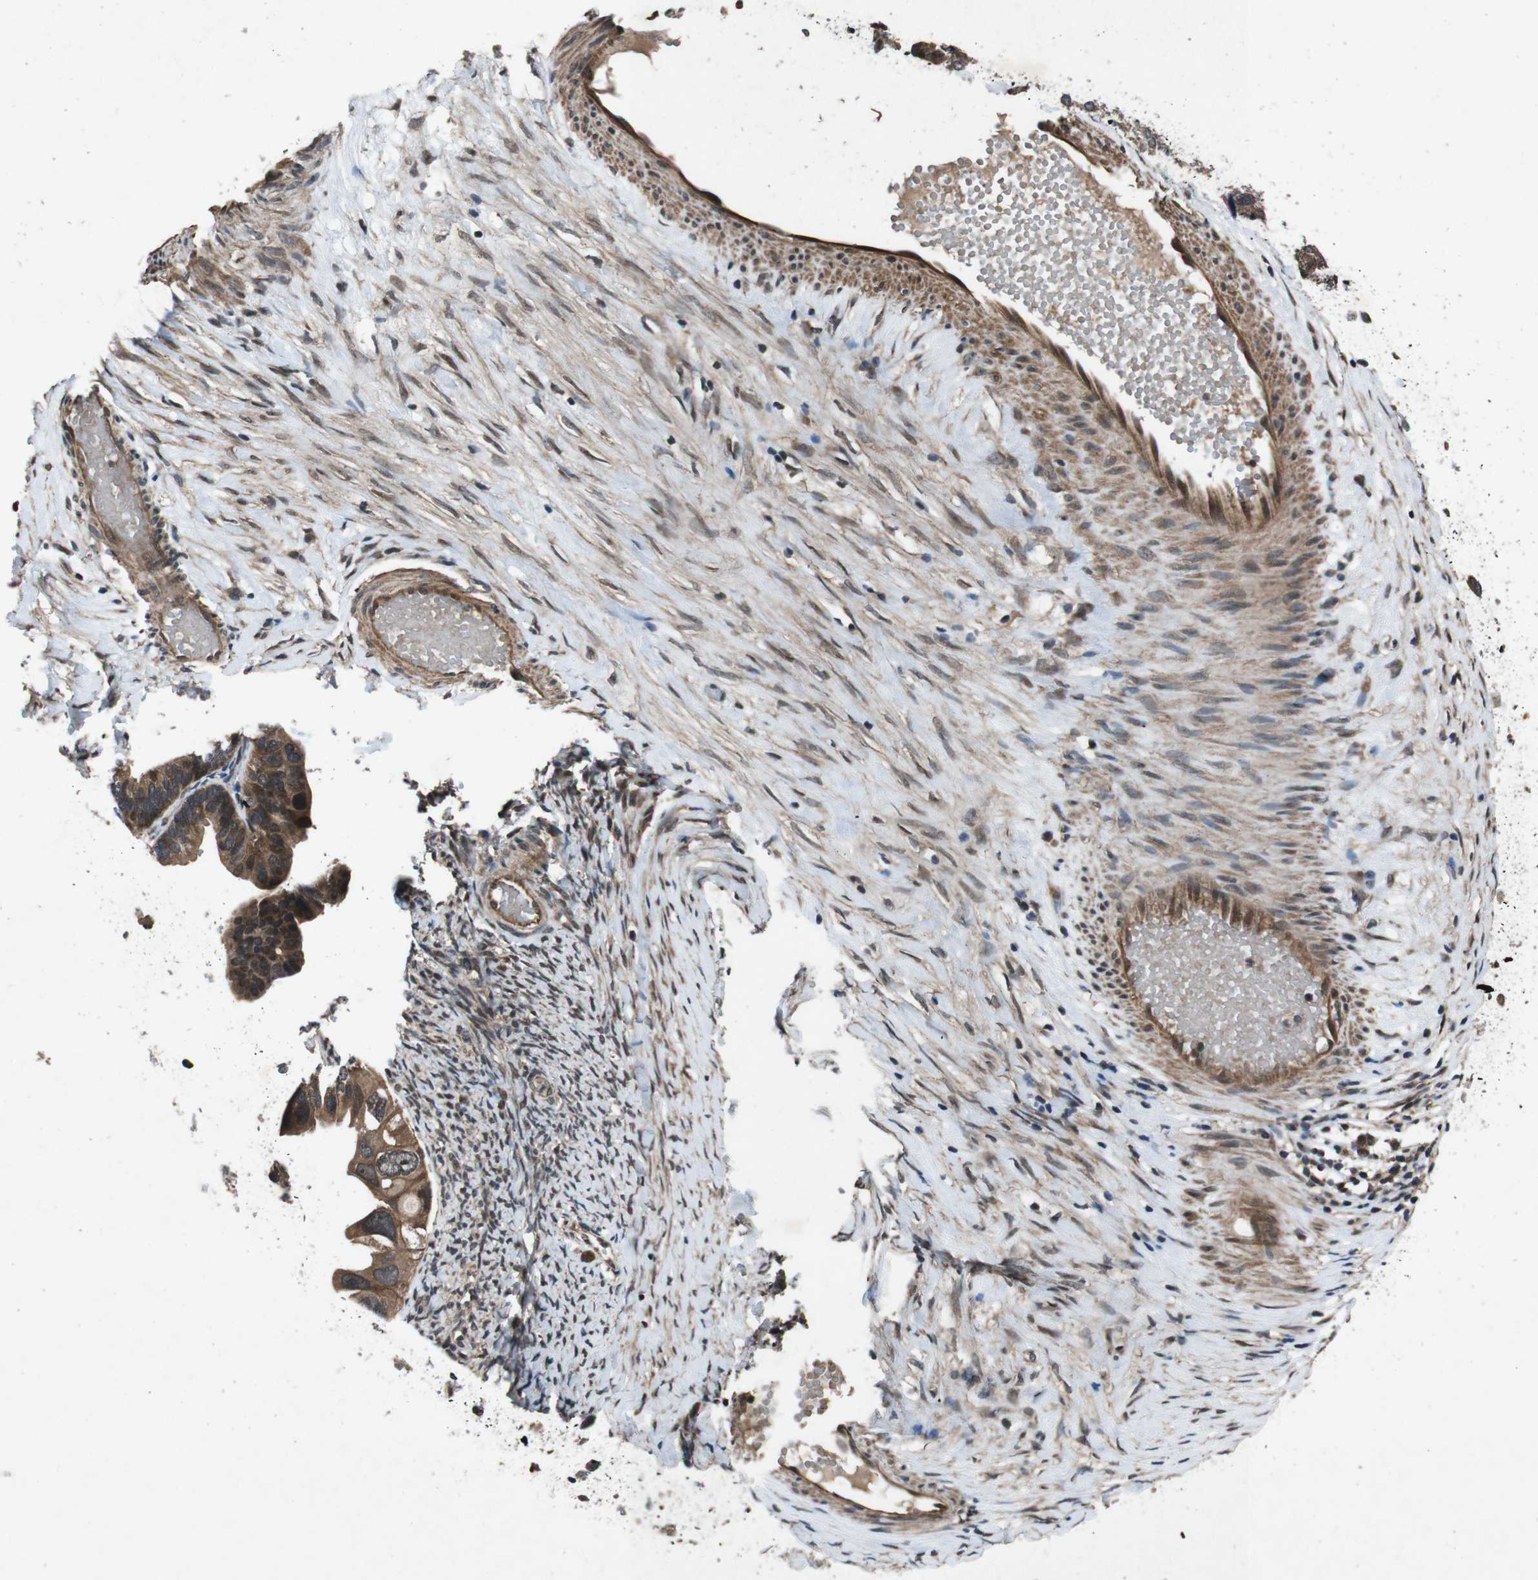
{"staining": {"intensity": "strong", "quantity": ">75%", "location": "cytoplasmic/membranous"}, "tissue": "ovarian cancer", "cell_type": "Tumor cells", "image_type": "cancer", "snomed": [{"axis": "morphology", "description": "Cystadenocarcinoma, serous, NOS"}, {"axis": "topography", "description": "Ovary"}], "caption": "Immunohistochemistry (IHC) of human ovarian cancer (serous cystadenocarcinoma) exhibits high levels of strong cytoplasmic/membranous positivity in approximately >75% of tumor cells.", "gene": "SOCS1", "patient": {"sex": "female", "age": 56}}